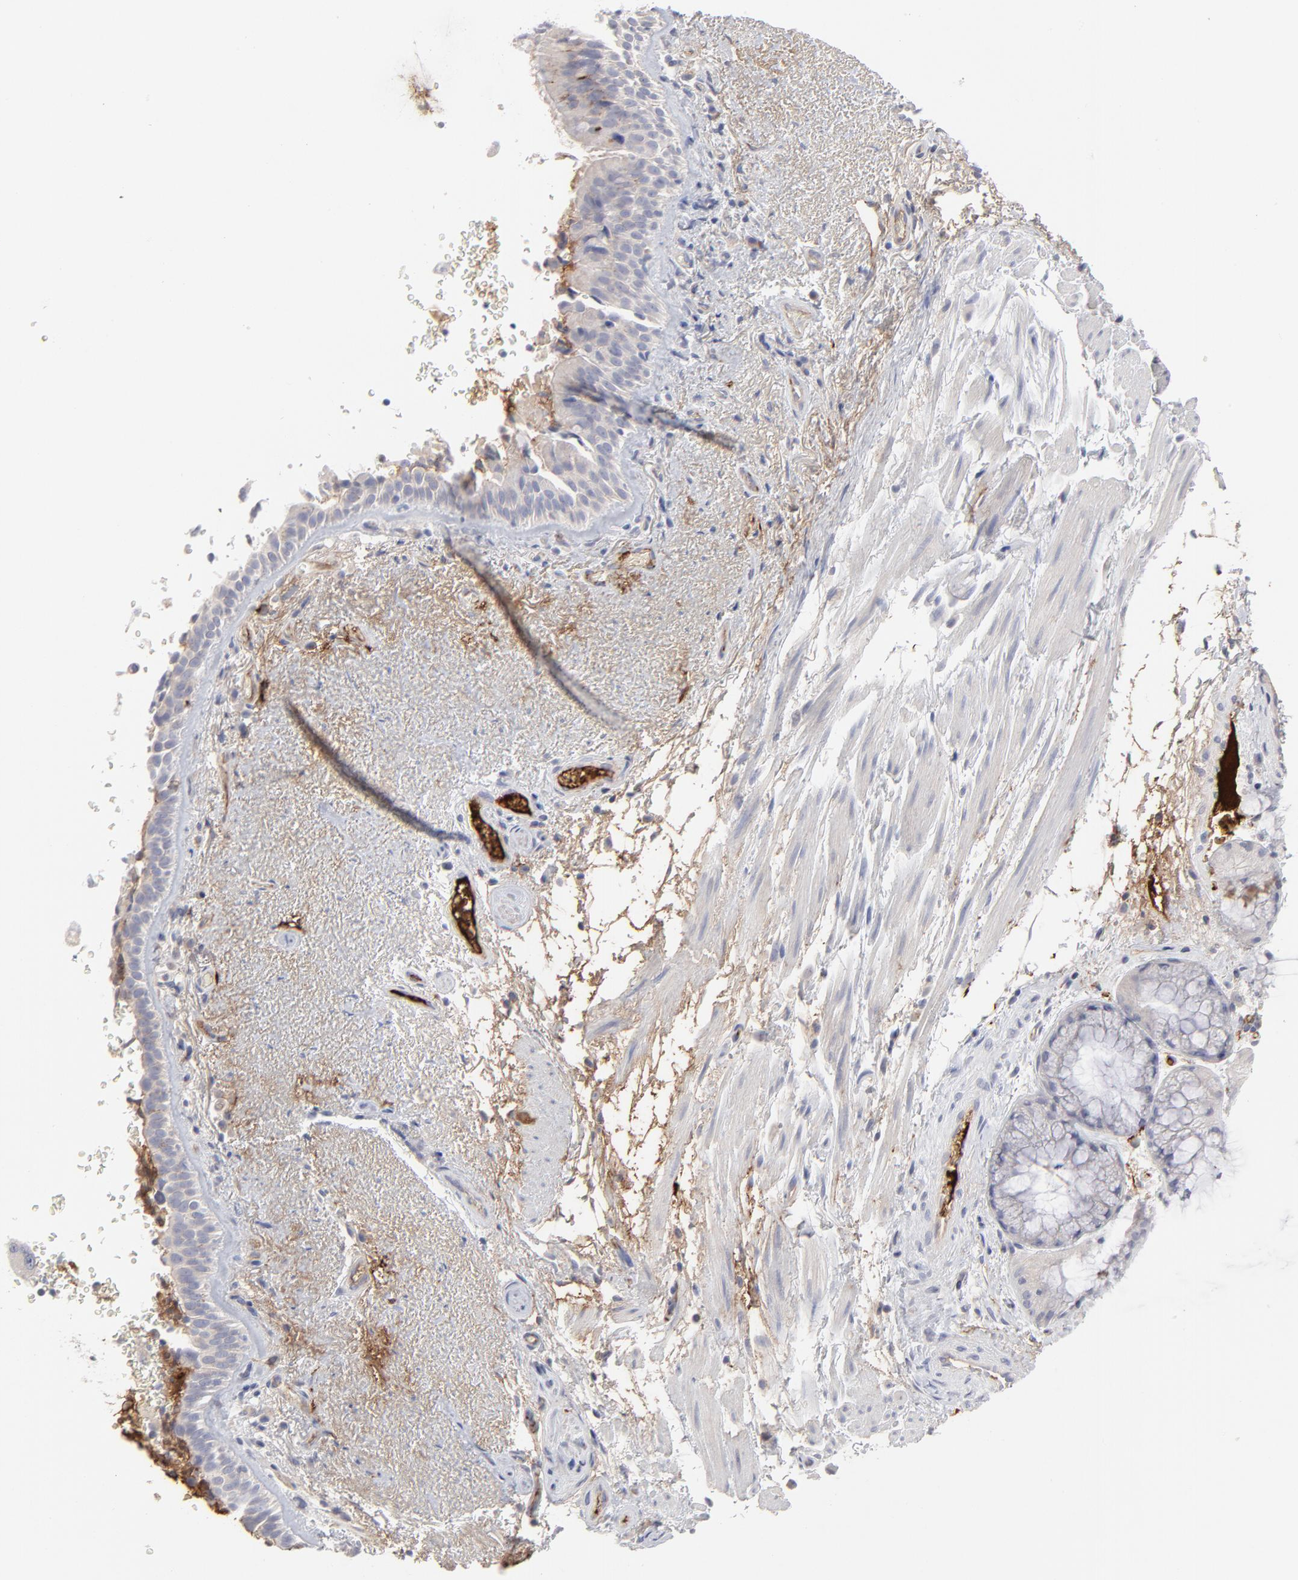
{"staining": {"intensity": "weak", "quantity": "25%-75%", "location": "cytoplasmic/membranous"}, "tissue": "bronchus", "cell_type": "Respiratory epithelial cells", "image_type": "normal", "snomed": [{"axis": "morphology", "description": "Normal tissue, NOS"}, {"axis": "topography", "description": "Bronchus"}], "caption": "Bronchus stained with IHC demonstrates weak cytoplasmic/membranous expression in approximately 25%-75% of respiratory epithelial cells. The protein of interest is stained brown, and the nuclei are stained in blue (DAB IHC with brightfield microscopy, high magnification).", "gene": "CCR3", "patient": {"sex": "female", "age": 54}}